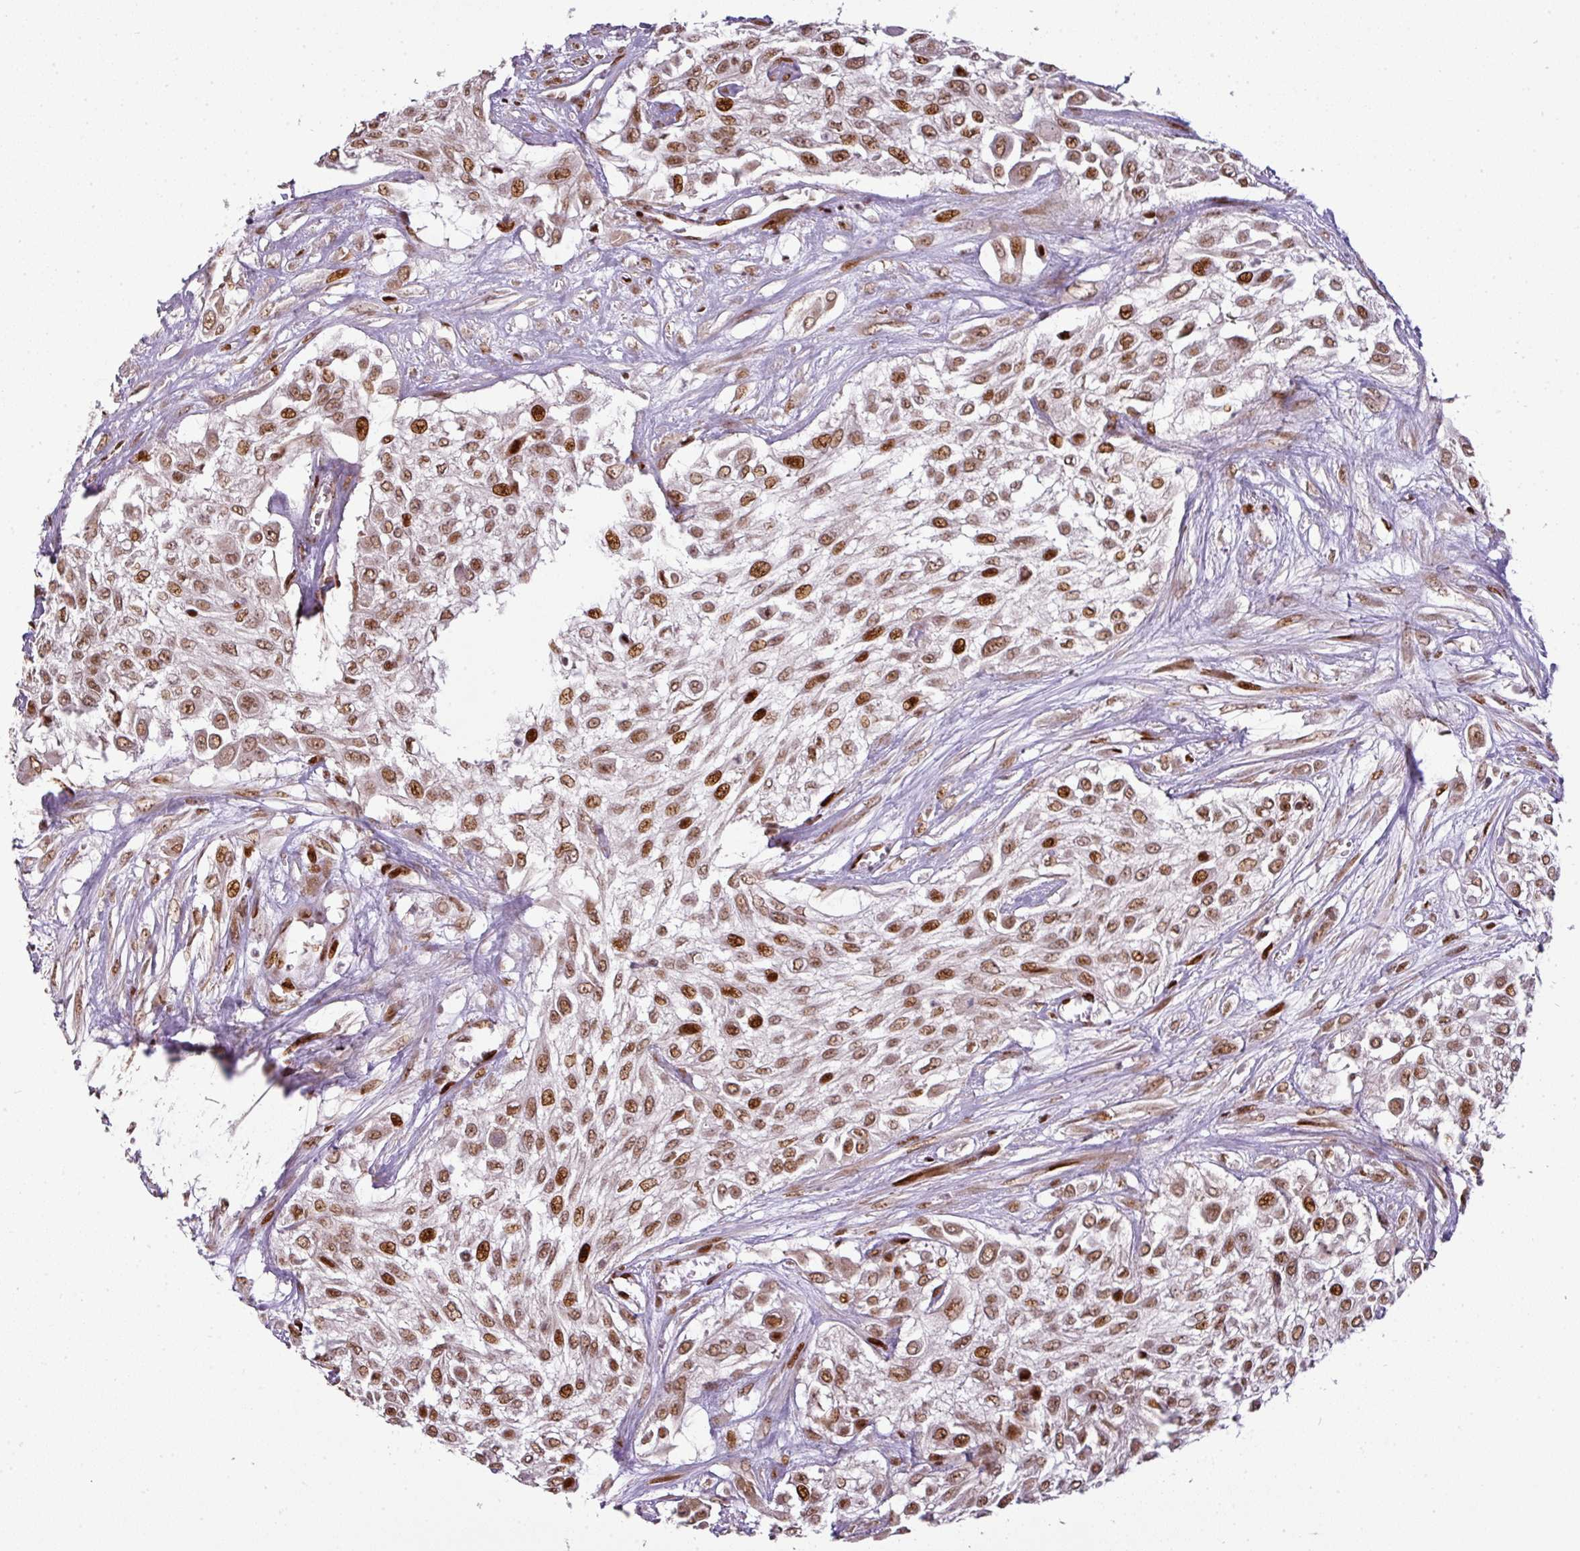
{"staining": {"intensity": "moderate", "quantity": ">75%", "location": "nuclear"}, "tissue": "urothelial cancer", "cell_type": "Tumor cells", "image_type": "cancer", "snomed": [{"axis": "morphology", "description": "Urothelial carcinoma, High grade"}, {"axis": "topography", "description": "Urinary bladder"}], "caption": "Tumor cells reveal medium levels of moderate nuclear positivity in about >75% of cells in high-grade urothelial carcinoma.", "gene": "MYSM1", "patient": {"sex": "male", "age": 57}}